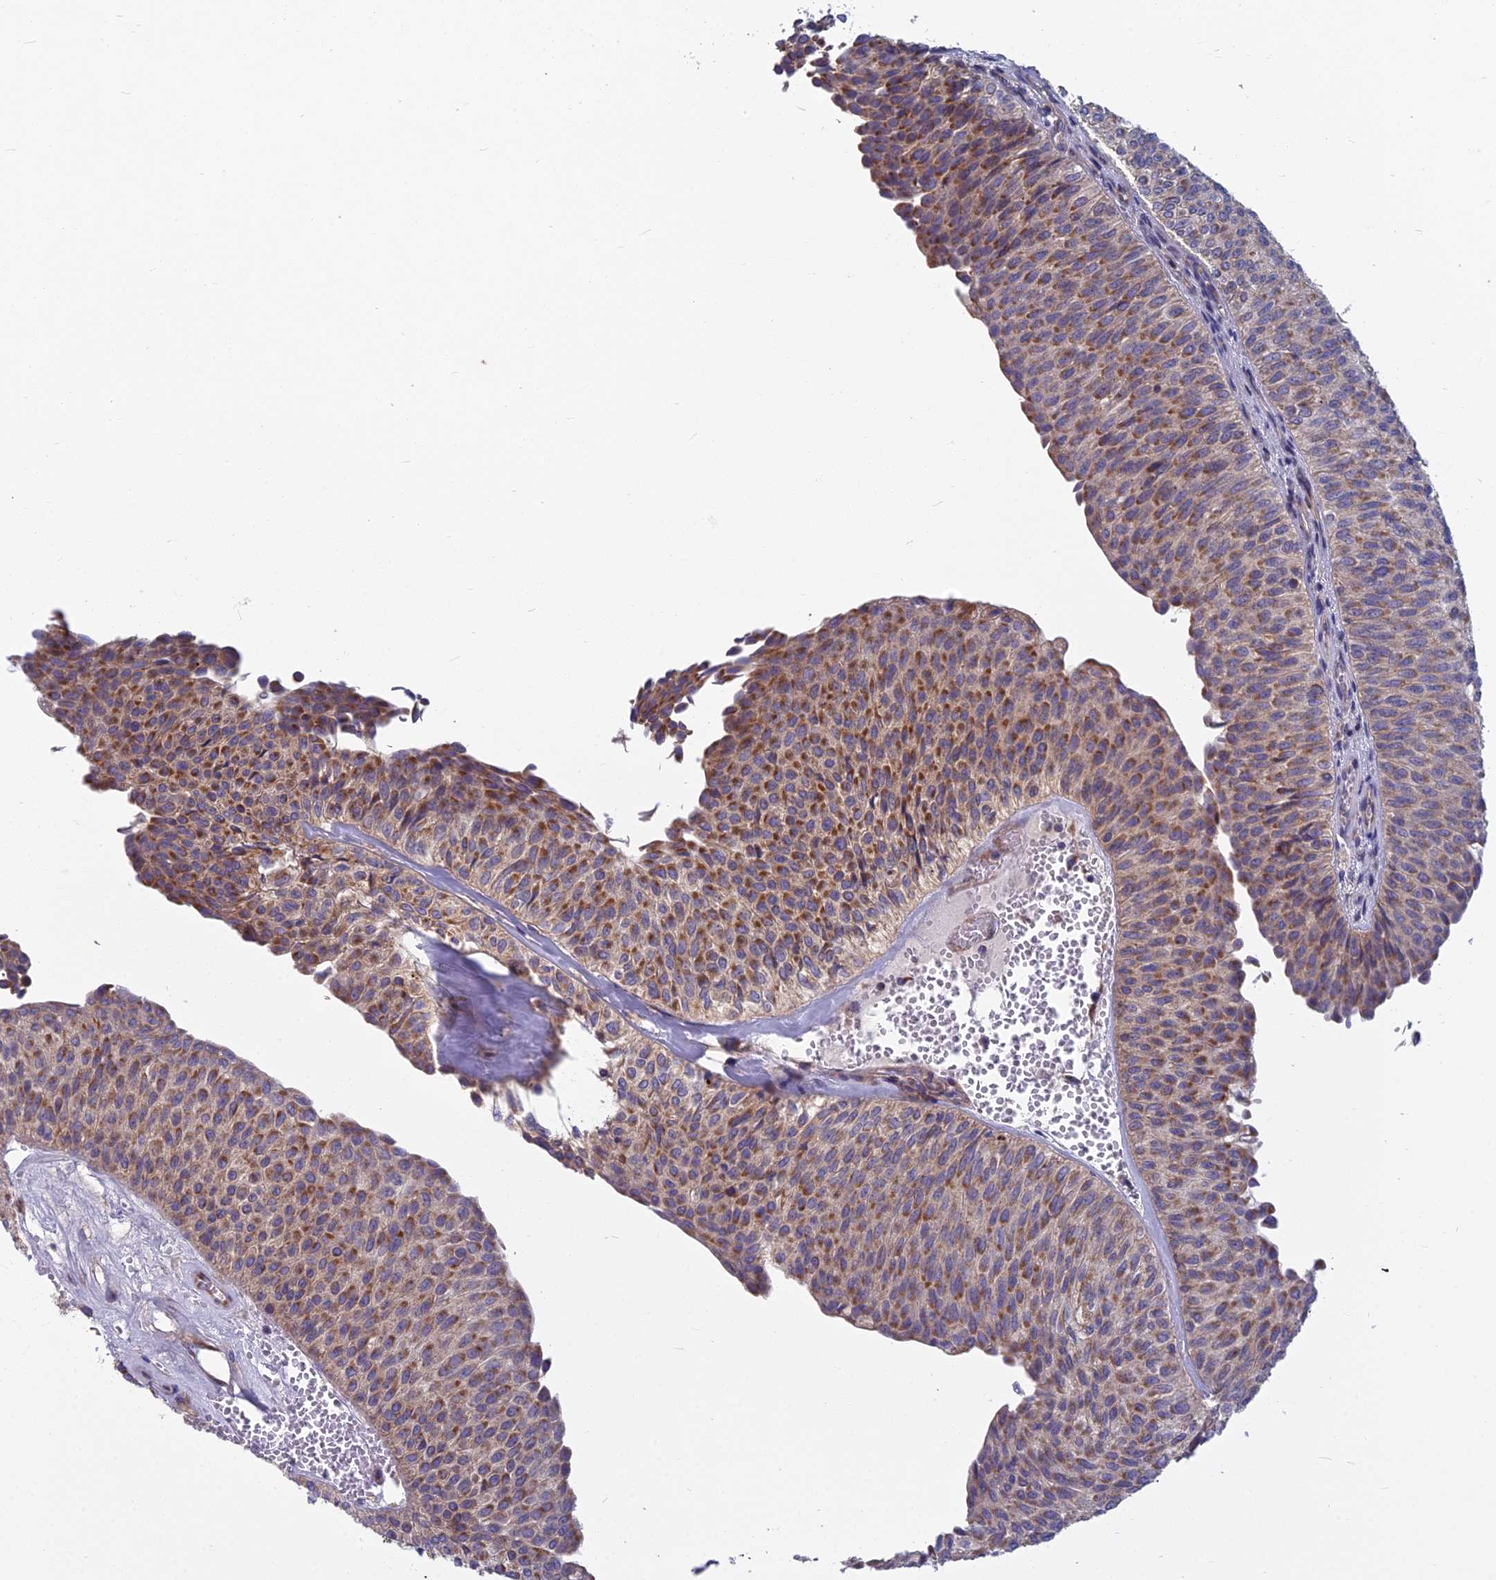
{"staining": {"intensity": "strong", "quantity": ">75%", "location": "cytoplasmic/membranous"}, "tissue": "urothelial cancer", "cell_type": "Tumor cells", "image_type": "cancer", "snomed": [{"axis": "morphology", "description": "Urothelial carcinoma, Low grade"}, {"axis": "topography", "description": "Urinary bladder"}], "caption": "Protein staining of urothelial cancer tissue exhibits strong cytoplasmic/membranous expression in approximately >75% of tumor cells.", "gene": "COX20", "patient": {"sex": "male", "age": 78}}